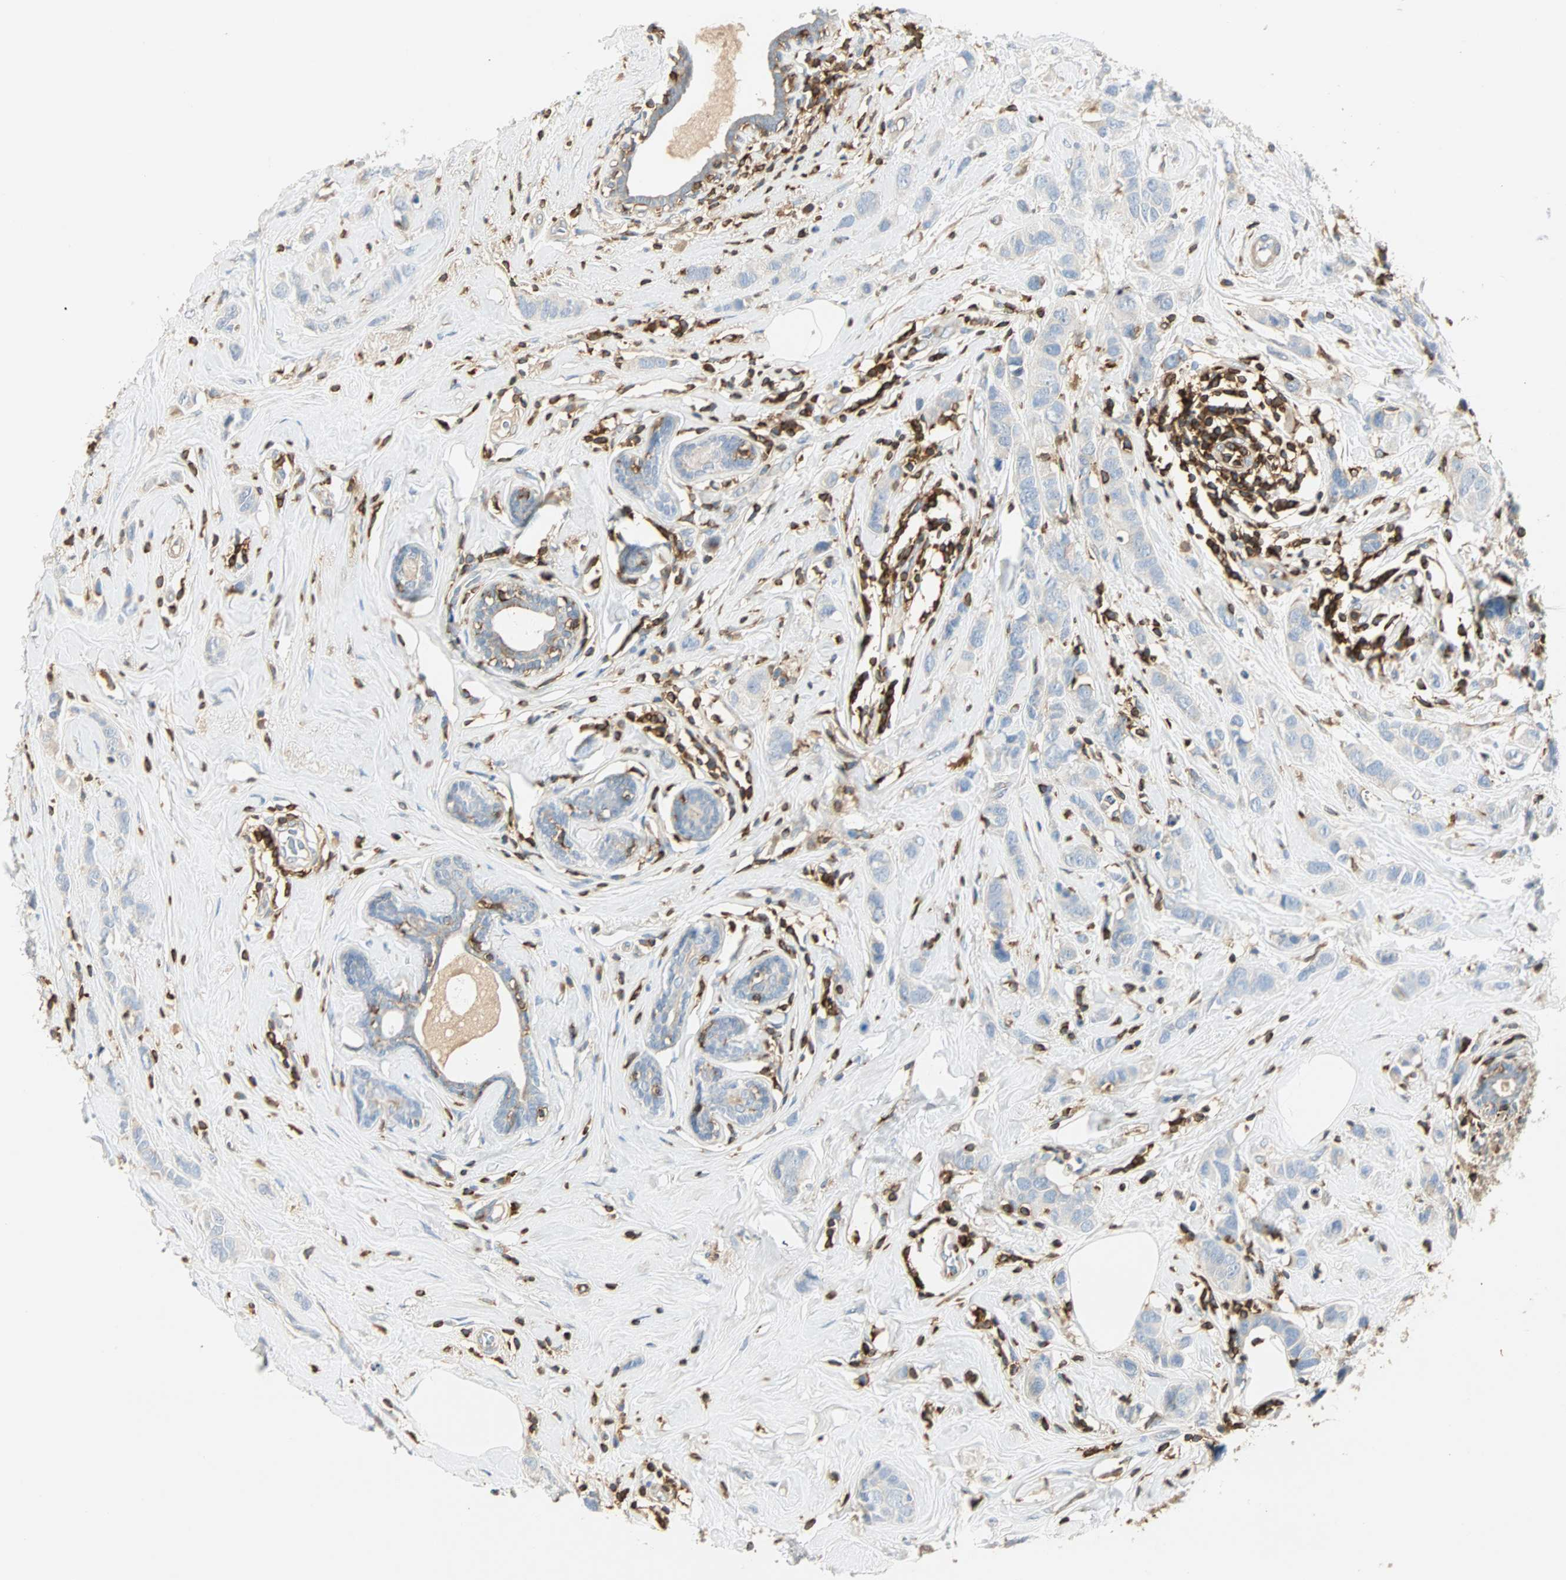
{"staining": {"intensity": "negative", "quantity": "none", "location": "none"}, "tissue": "breast cancer", "cell_type": "Tumor cells", "image_type": "cancer", "snomed": [{"axis": "morphology", "description": "Normal tissue, NOS"}, {"axis": "morphology", "description": "Duct carcinoma"}, {"axis": "topography", "description": "Breast"}], "caption": "This photomicrograph is of invasive ductal carcinoma (breast) stained with immunohistochemistry (IHC) to label a protein in brown with the nuclei are counter-stained blue. There is no staining in tumor cells.", "gene": "FMNL1", "patient": {"sex": "female", "age": 50}}